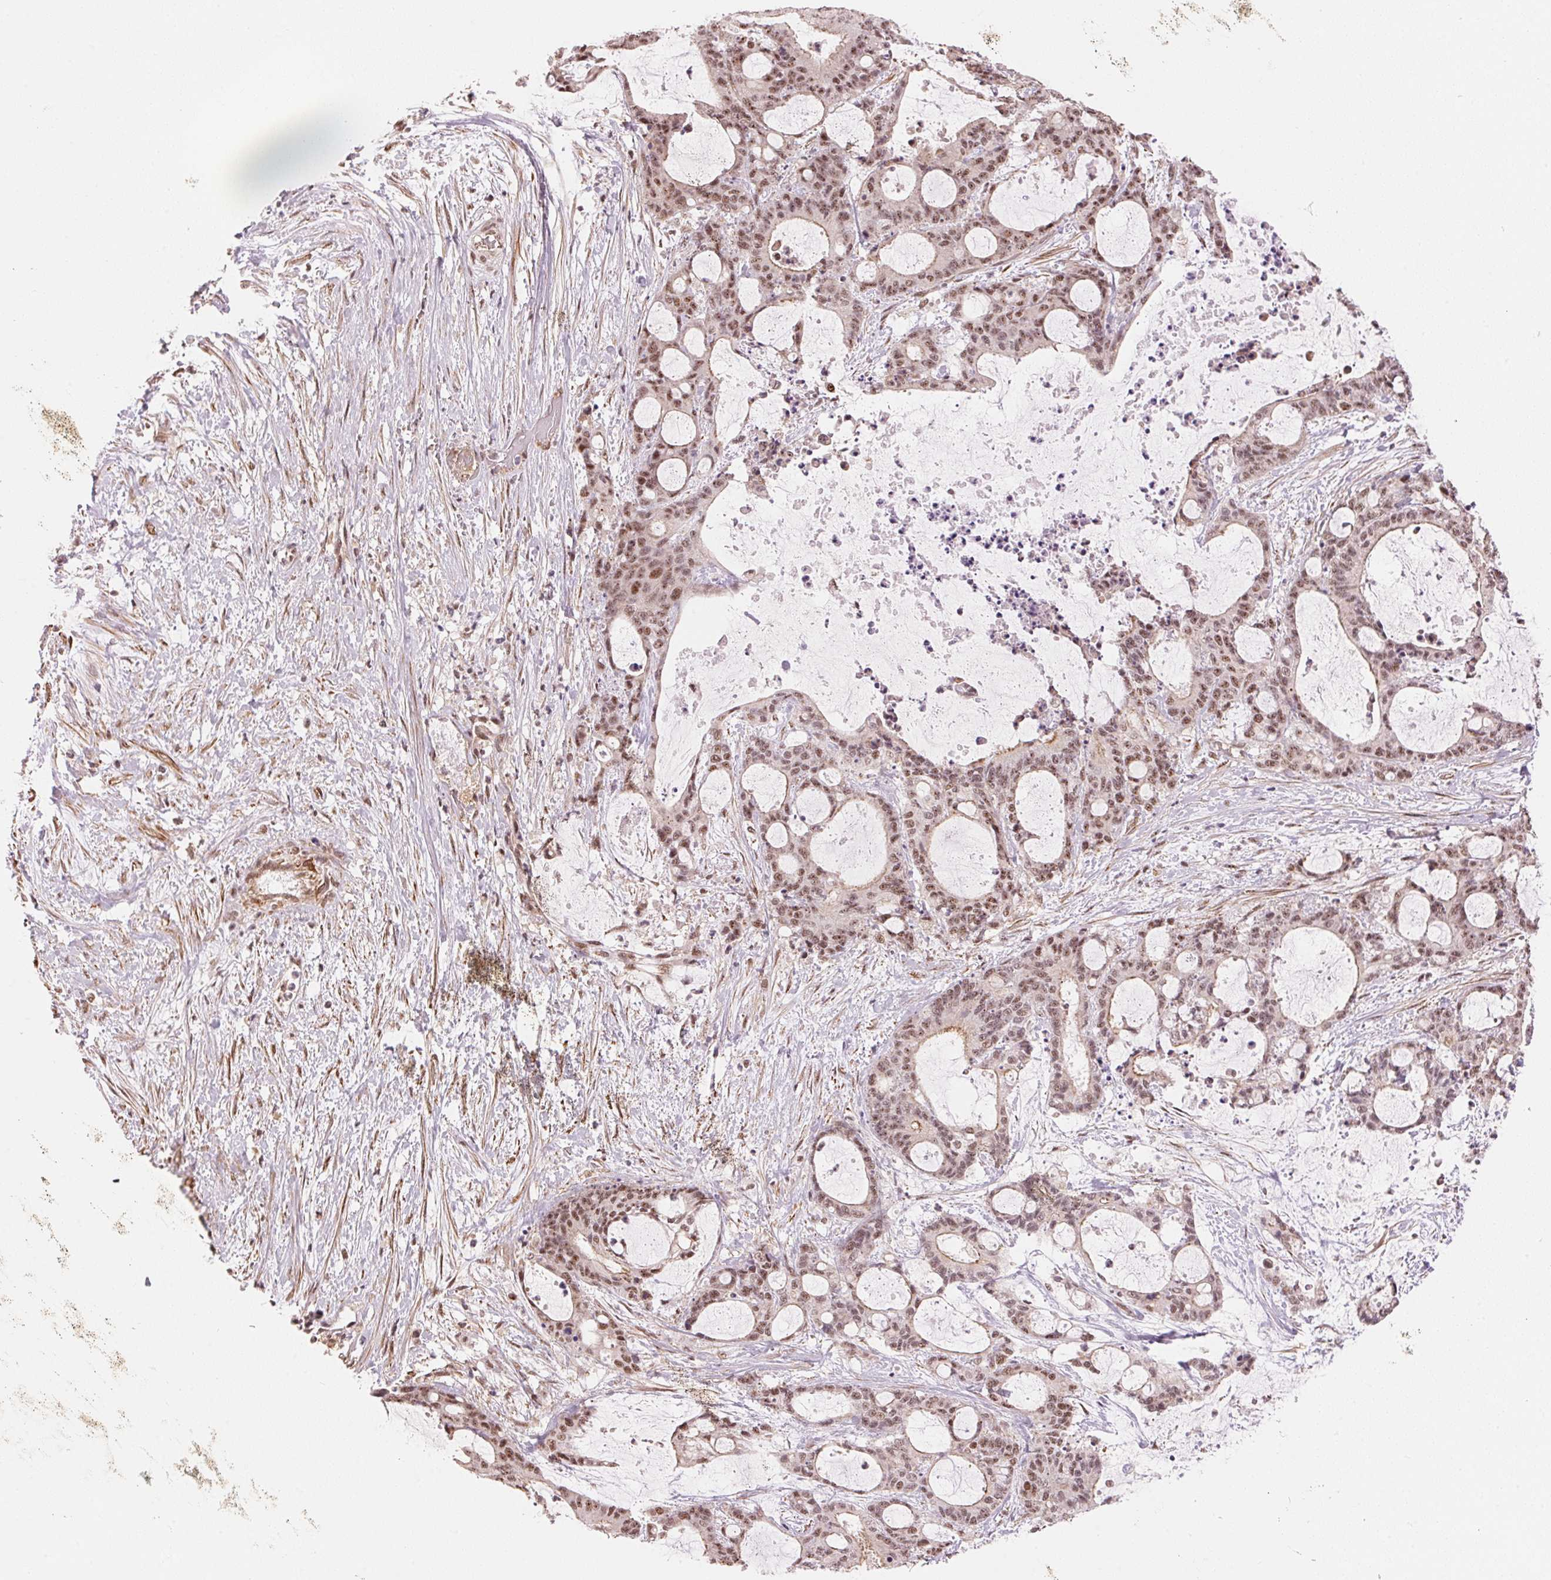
{"staining": {"intensity": "moderate", "quantity": ">75%", "location": "nuclear"}, "tissue": "liver cancer", "cell_type": "Tumor cells", "image_type": "cancer", "snomed": [{"axis": "morphology", "description": "Normal tissue, NOS"}, {"axis": "morphology", "description": "Cholangiocarcinoma"}, {"axis": "topography", "description": "Liver"}, {"axis": "topography", "description": "Peripheral nerve tissue"}], "caption": "A medium amount of moderate nuclear staining is seen in approximately >75% of tumor cells in cholangiocarcinoma (liver) tissue.", "gene": "HNRNPDL", "patient": {"sex": "female", "age": 73}}